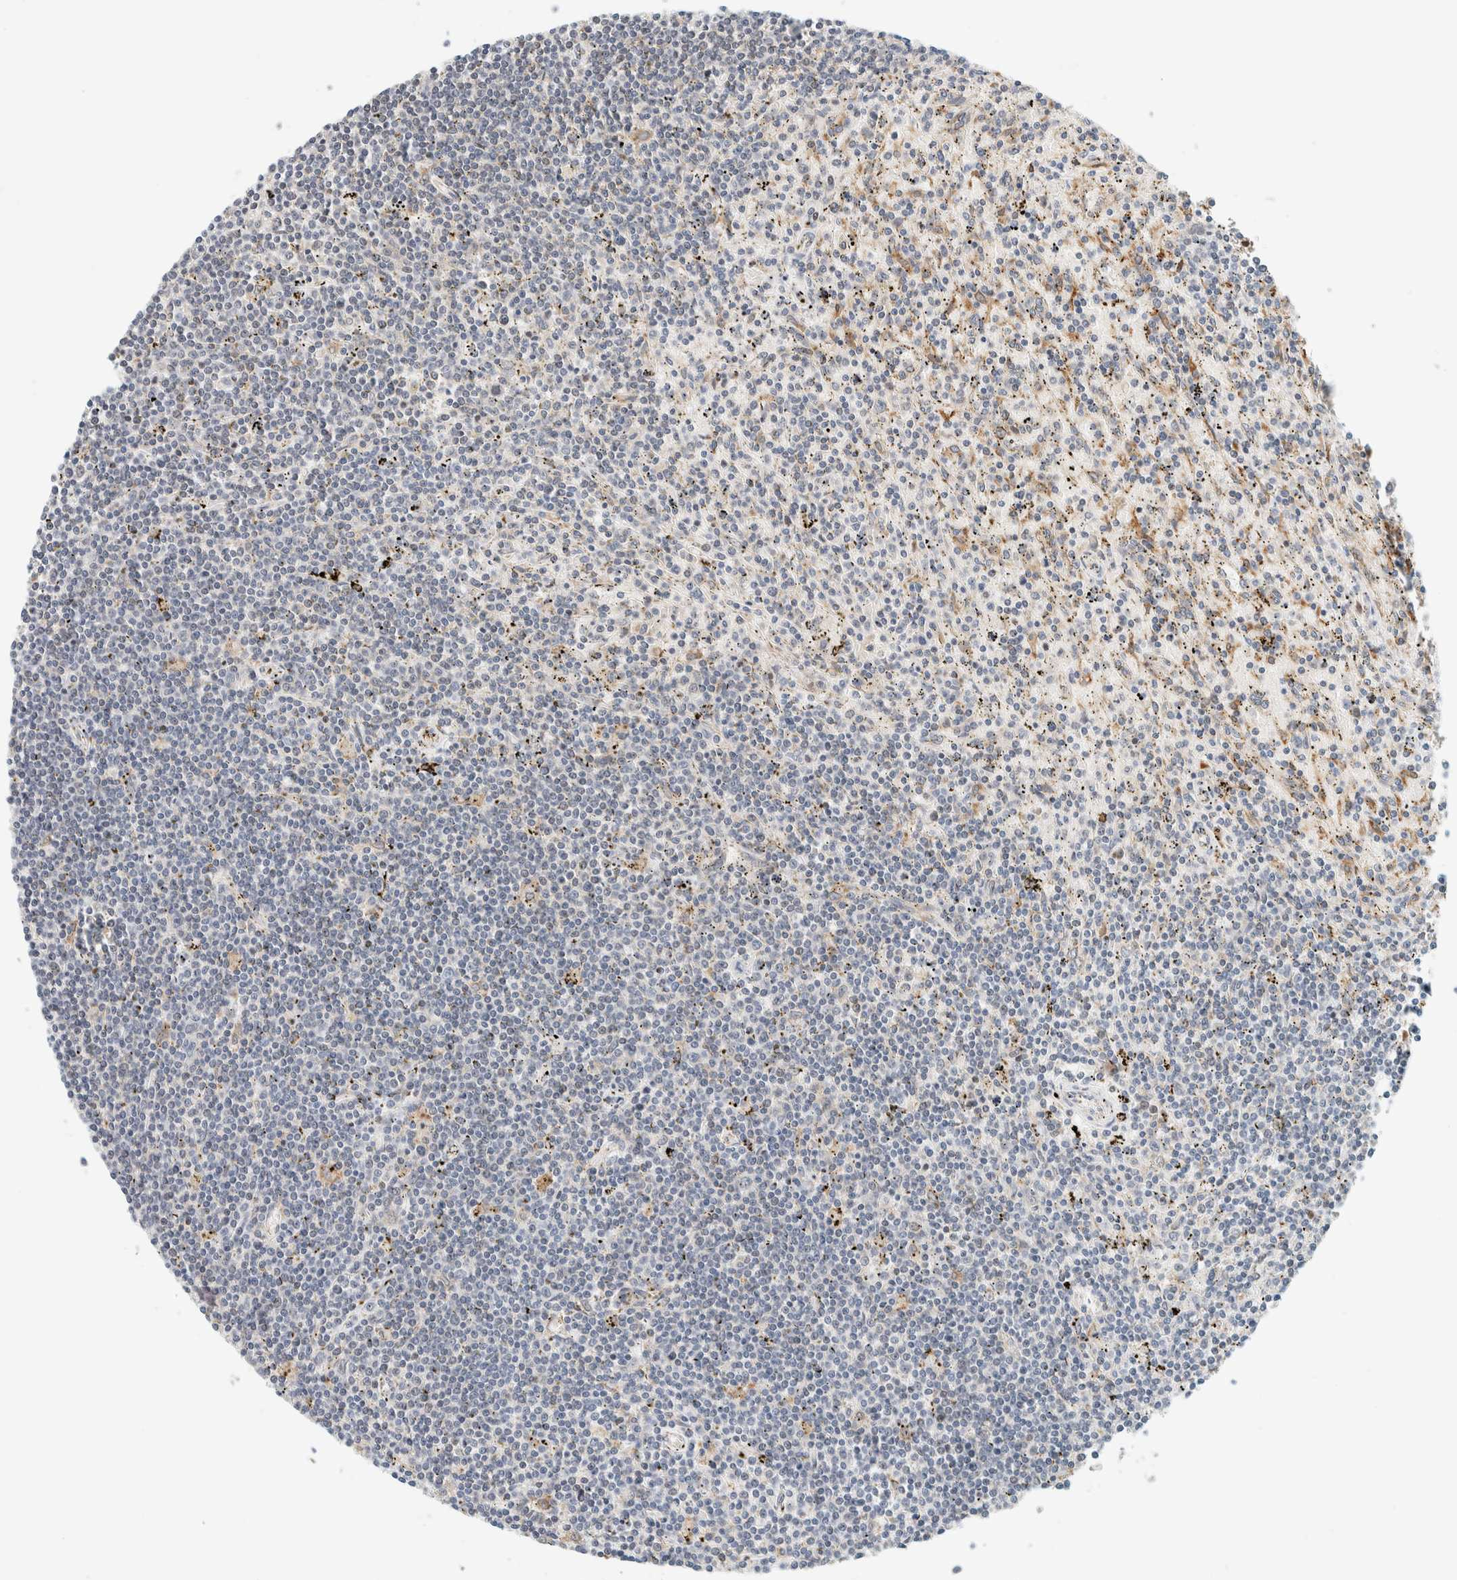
{"staining": {"intensity": "negative", "quantity": "none", "location": "none"}, "tissue": "lymphoma", "cell_type": "Tumor cells", "image_type": "cancer", "snomed": [{"axis": "morphology", "description": "Malignant lymphoma, non-Hodgkin's type, Low grade"}, {"axis": "topography", "description": "Spleen"}], "caption": "Tumor cells show no significant protein expression in low-grade malignant lymphoma, non-Hodgkin's type.", "gene": "SUMF2", "patient": {"sex": "male", "age": 76}}